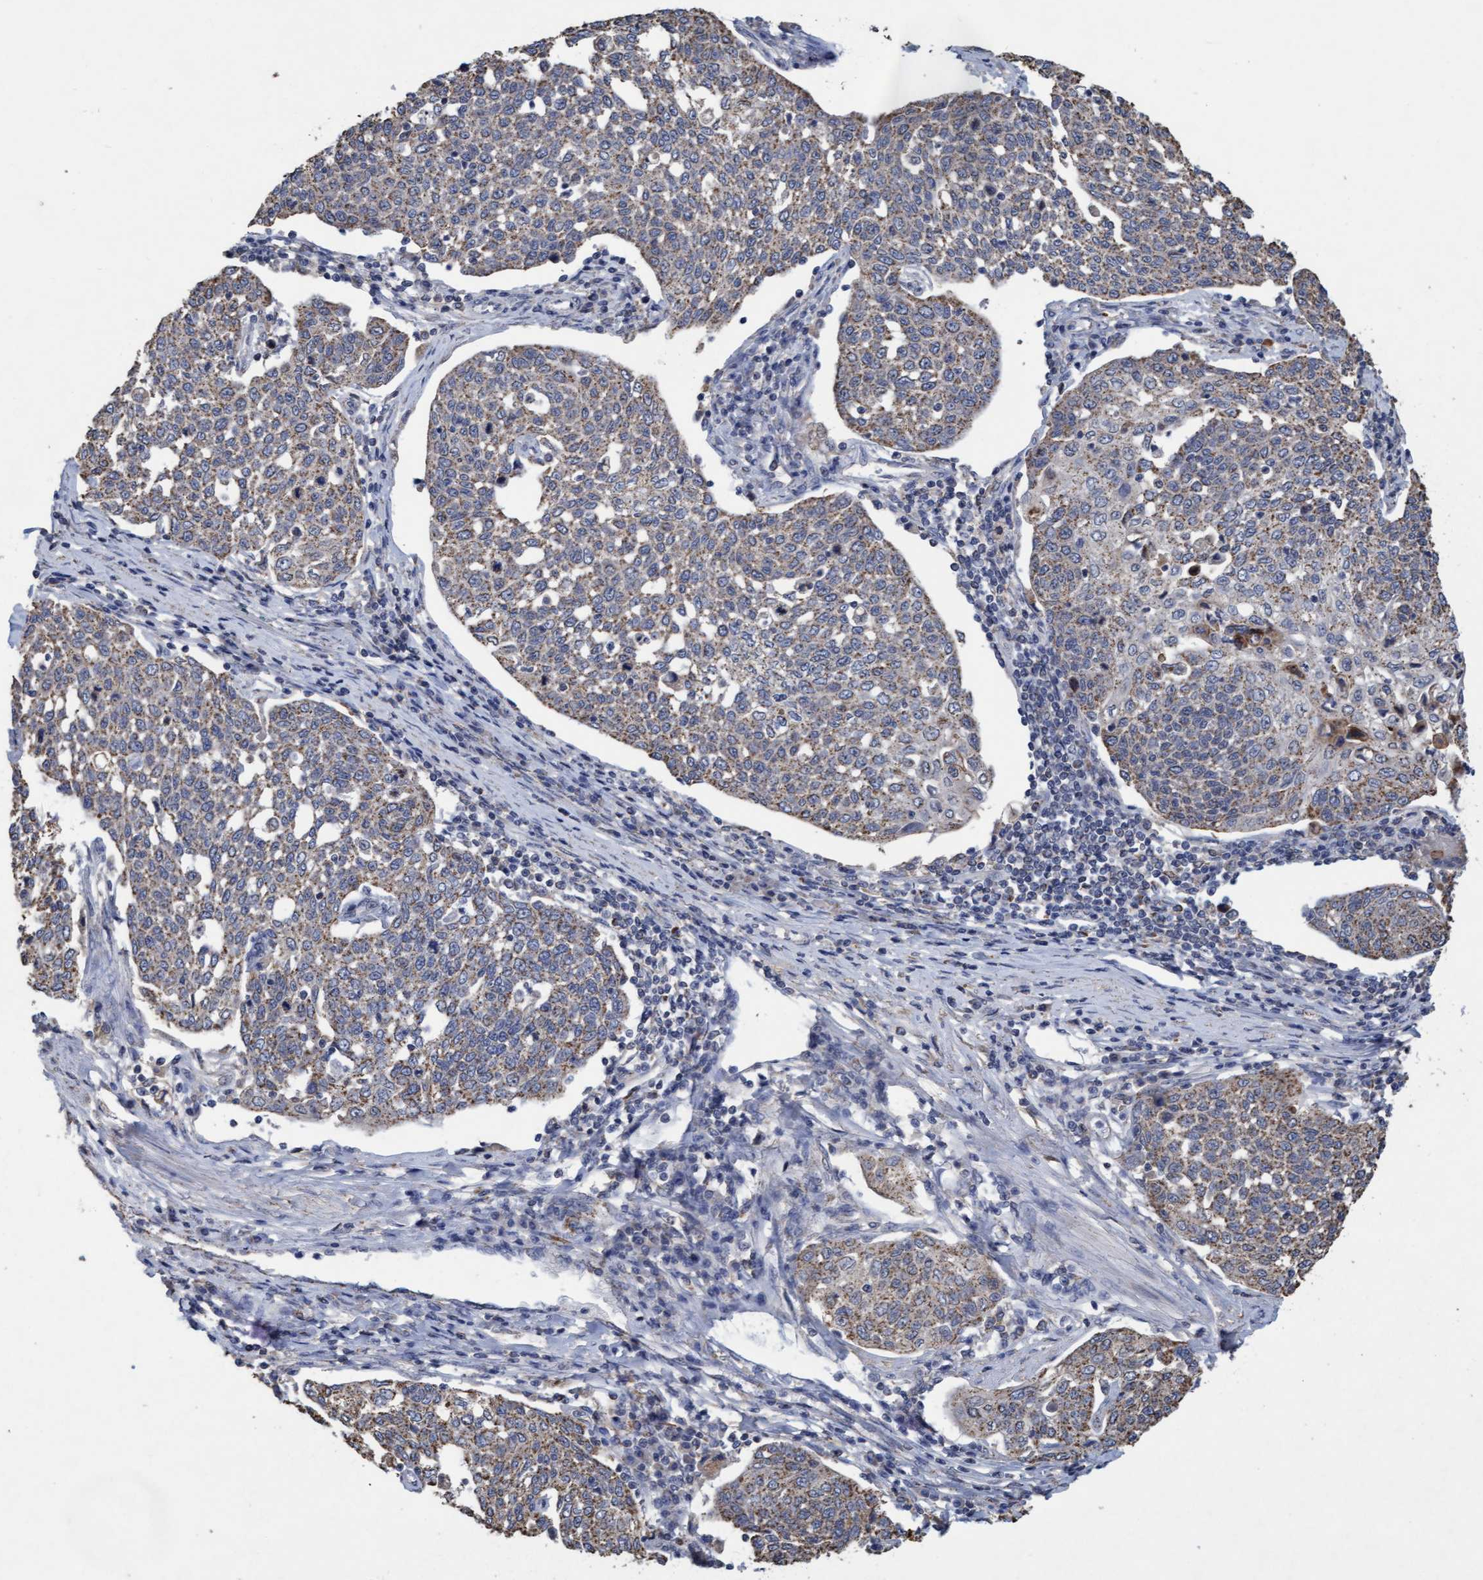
{"staining": {"intensity": "weak", "quantity": ">75%", "location": "cytoplasmic/membranous"}, "tissue": "cervical cancer", "cell_type": "Tumor cells", "image_type": "cancer", "snomed": [{"axis": "morphology", "description": "Squamous cell carcinoma, NOS"}, {"axis": "topography", "description": "Cervix"}], "caption": "A brown stain shows weak cytoplasmic/membranous staining of a protein in human cervical cancer tumor cells.", "gene": "VSIG8", "patient": {"sex": "female", "age": 34}}